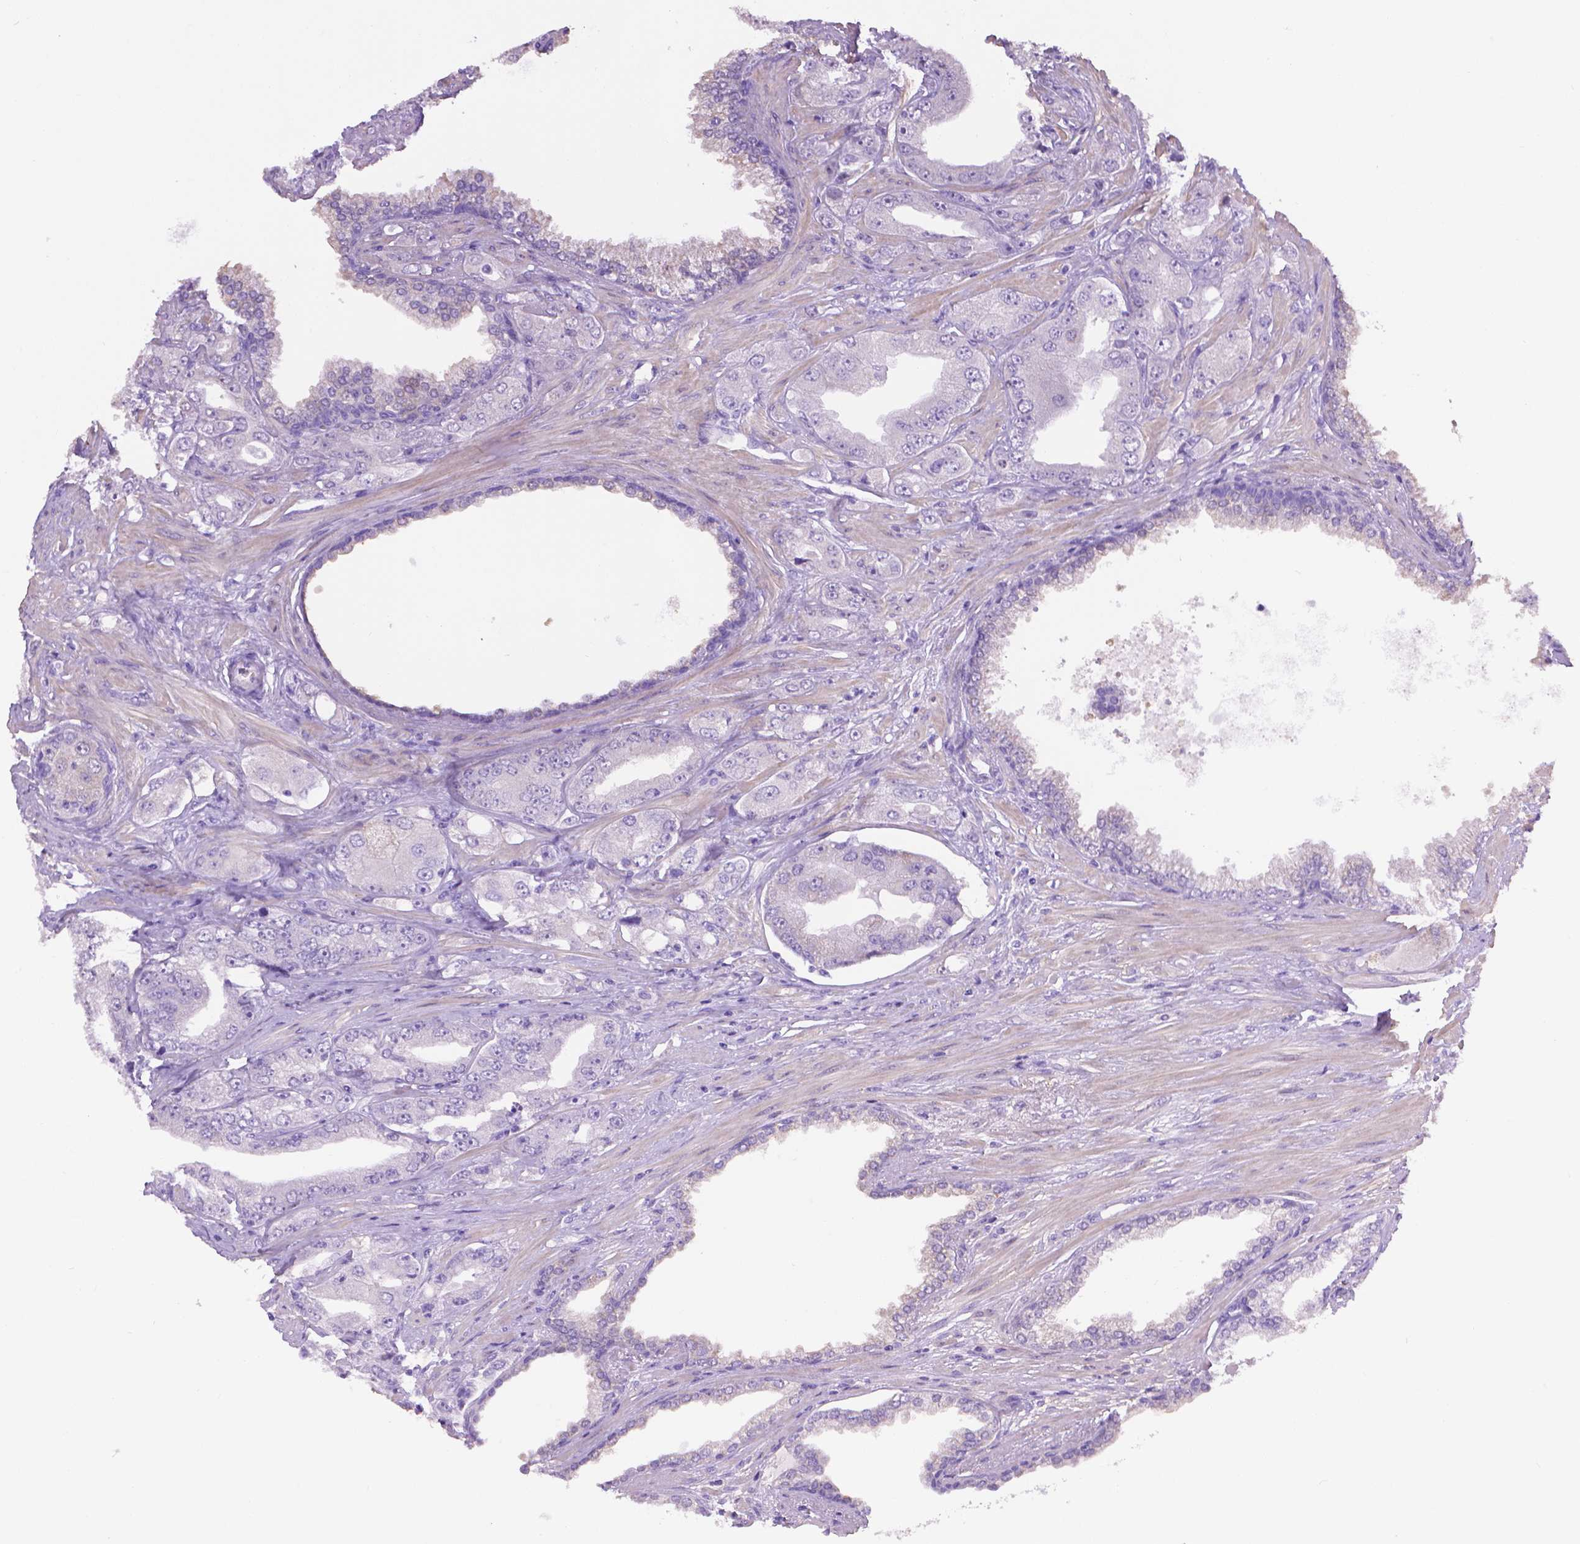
{"staining": {"intensity": "negative", "quantity": "none", "location": "none"}, "tissue": "prostate cancer", "cell_type": "Tumor cells", "image_type": "cancer", "snomed": [{"axis": "morphology", "description": "Adenocarcinoma, Low grade"}, {"axis": "topography", "description": "Prostate"}], "caption": "Tumor cells show no significant expression in prostate cancer (low-grade adenocarcinoma). The staining is performed using DAB (3,3'-diaminobenzidine) brown chromogen with nuclei counter-stained in using hematoxylin.", "gene": "PNMA2", "patient": {"sex": "male", "age": 60}}